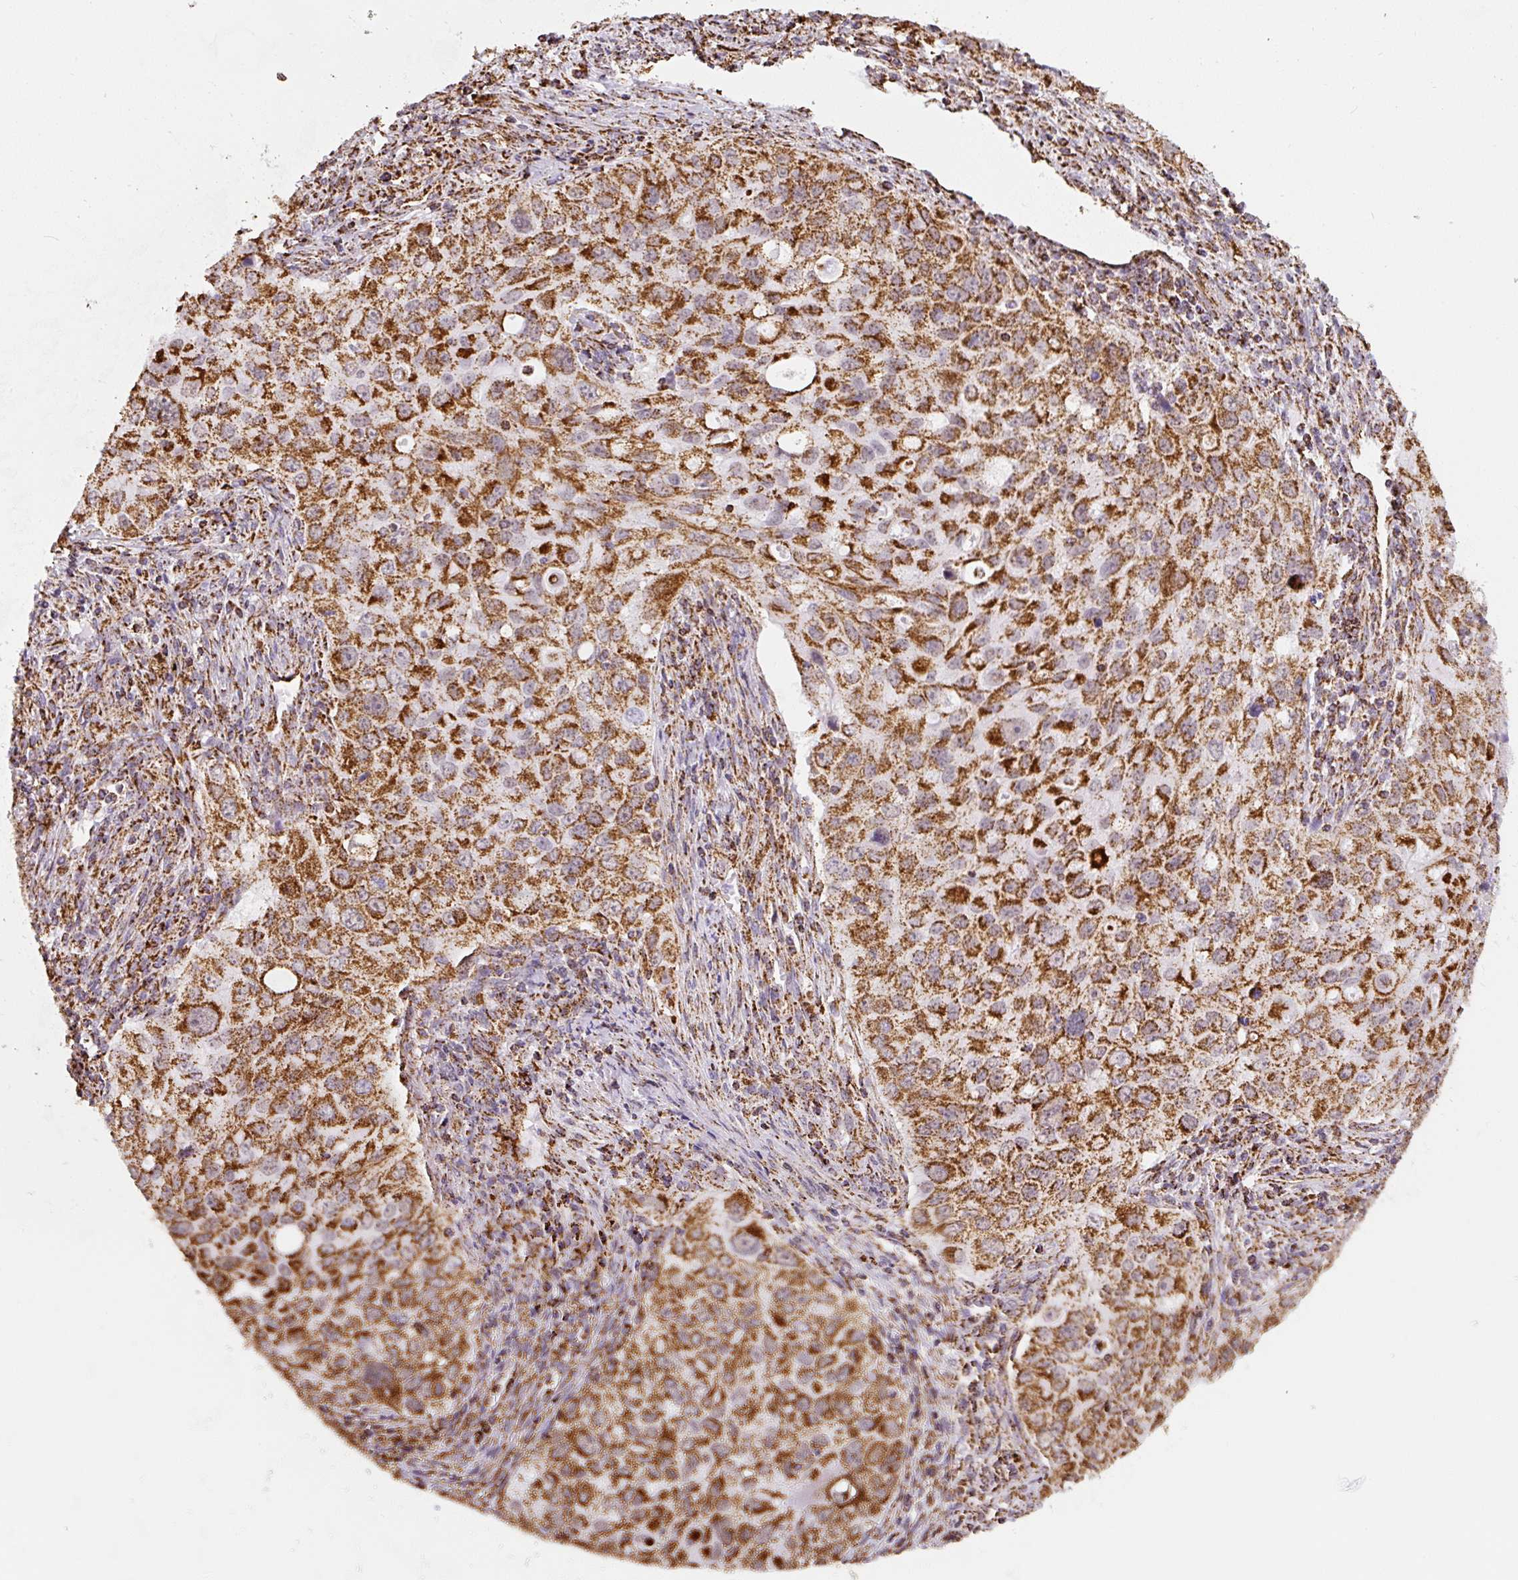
{"staining": {"intensity": "strong", "quantity": ">75%", "location": "cytoplasmic/membranous"}, "tissue": "lung cancer", "cell_type": "Tumor cells", "image_type": "cancer", "snomed": [{"axis": "morphology", "description": "Adenocarcinoma, NOS"}, {"axis": "morphology", "description": "Adenocarcinoma, metastatic, NOS"}, {"axis": "topography", "description": "Lymph node"}, {"axis": "topography", "description": "Lung"}], "caption": "The photomicrograph shows a brown stain indicating the presence of a protein in the cytoplasmic/membranous of tumor cells in lung adenocarcinoma.", "gene": "ATP5F1A", "patient": {"sex": "female", "age": 42}}